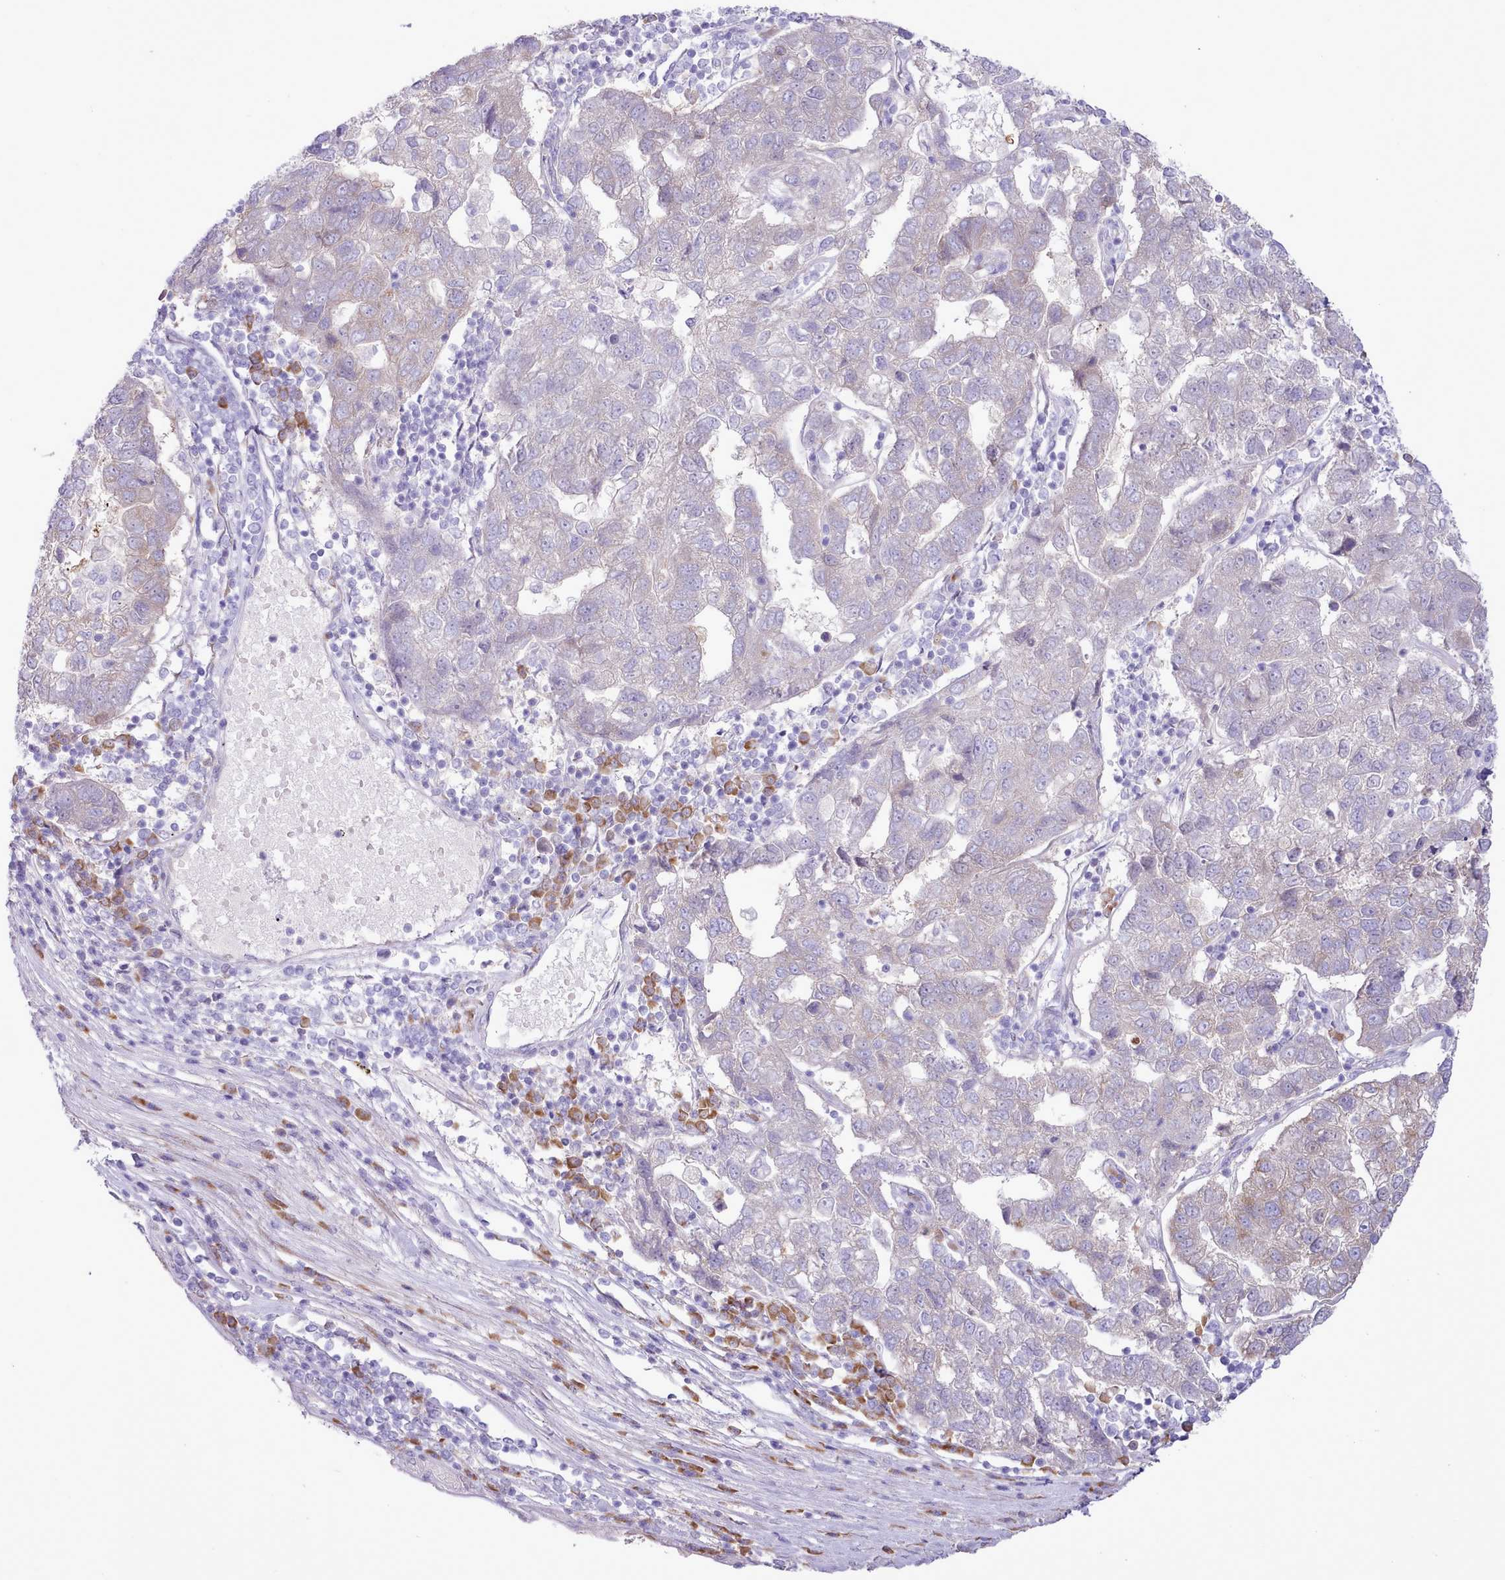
{"staining": {"intensity": "negative", "quantity": "none", "location": "none"}, "tissue": "pancreatic cancer", "cell_type": "Tumor cells", "image_type": "cancer", "snomed": [{"axis": "morphology", "description": "Adenocarcinoma, NOS"}, {"axis": "topography", "description": "Pancreas"}], "caption": "High magnification brightfield microscopy of adenocarcinoma (pancreatic) stained with DAB (3,3'-diaminobenzidine) (brown) and counterstained with hematoxylin (blue): tumor cells show no significant positivity.", "gene": "CCL1", "patient": {"sex": "female", "age": 61}}